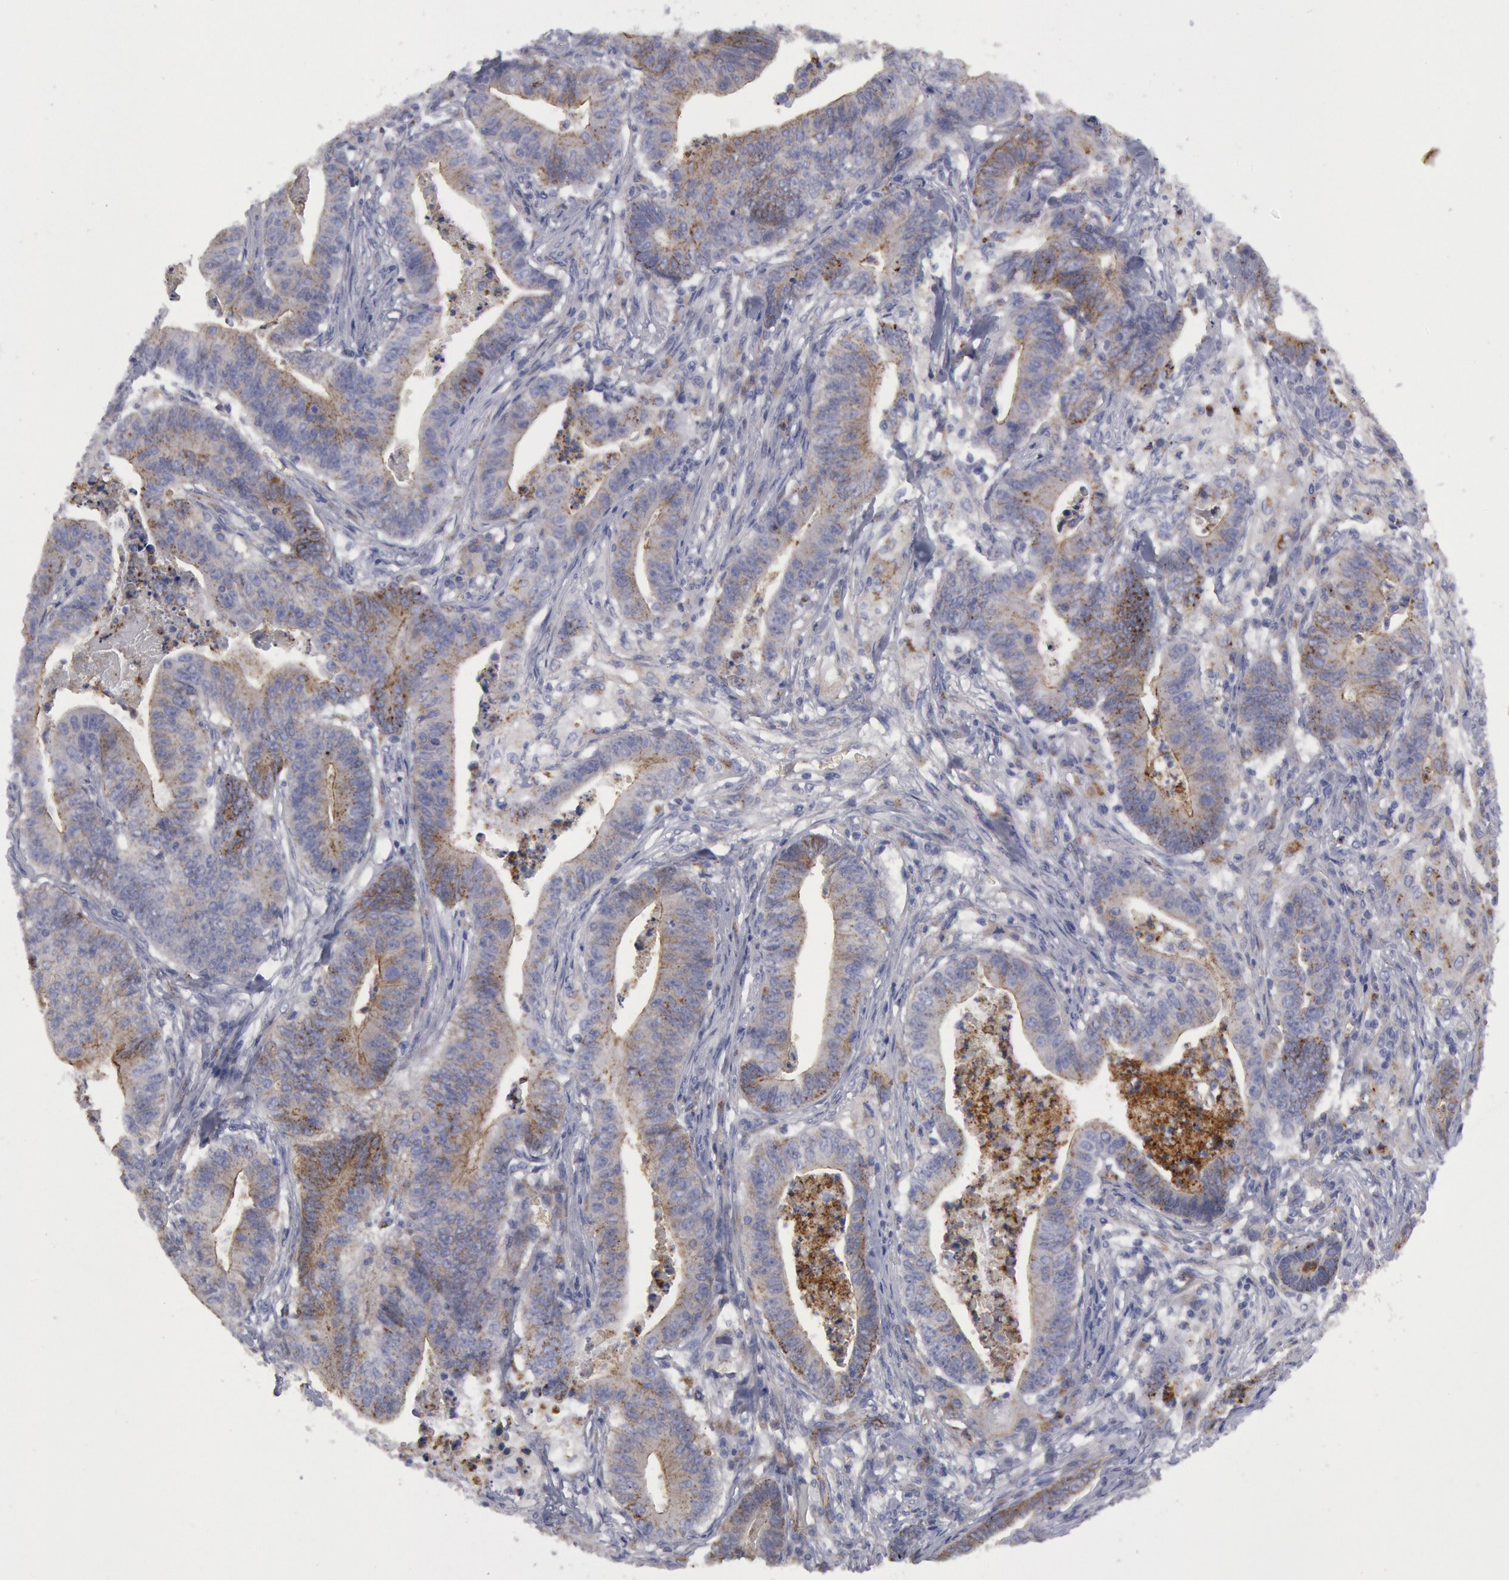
{"staining": {"intensity": "negative", "quantity": "none", "location": "none"}, "tissue": "stomach cancer", "cell_type": "Tumor cells", "image_type": "cancer", "snomed": [{"axis": "morphology", "description": "Adenocarcinoma, NOS"}, {"axis": "topography", "description": "Stomach, lower"}], "caption": "A histopathology image of adenocarcinoma (stomach) stained for a protein reveals no brown staining in tumor cells. (Stains: DAB immunohistochemistry with hematoxylin counter stain, Microscopy: brightfield microscopy at high magnification).", "gene": "FLOT1", "patient": {"sex": "female", "age": 86}}